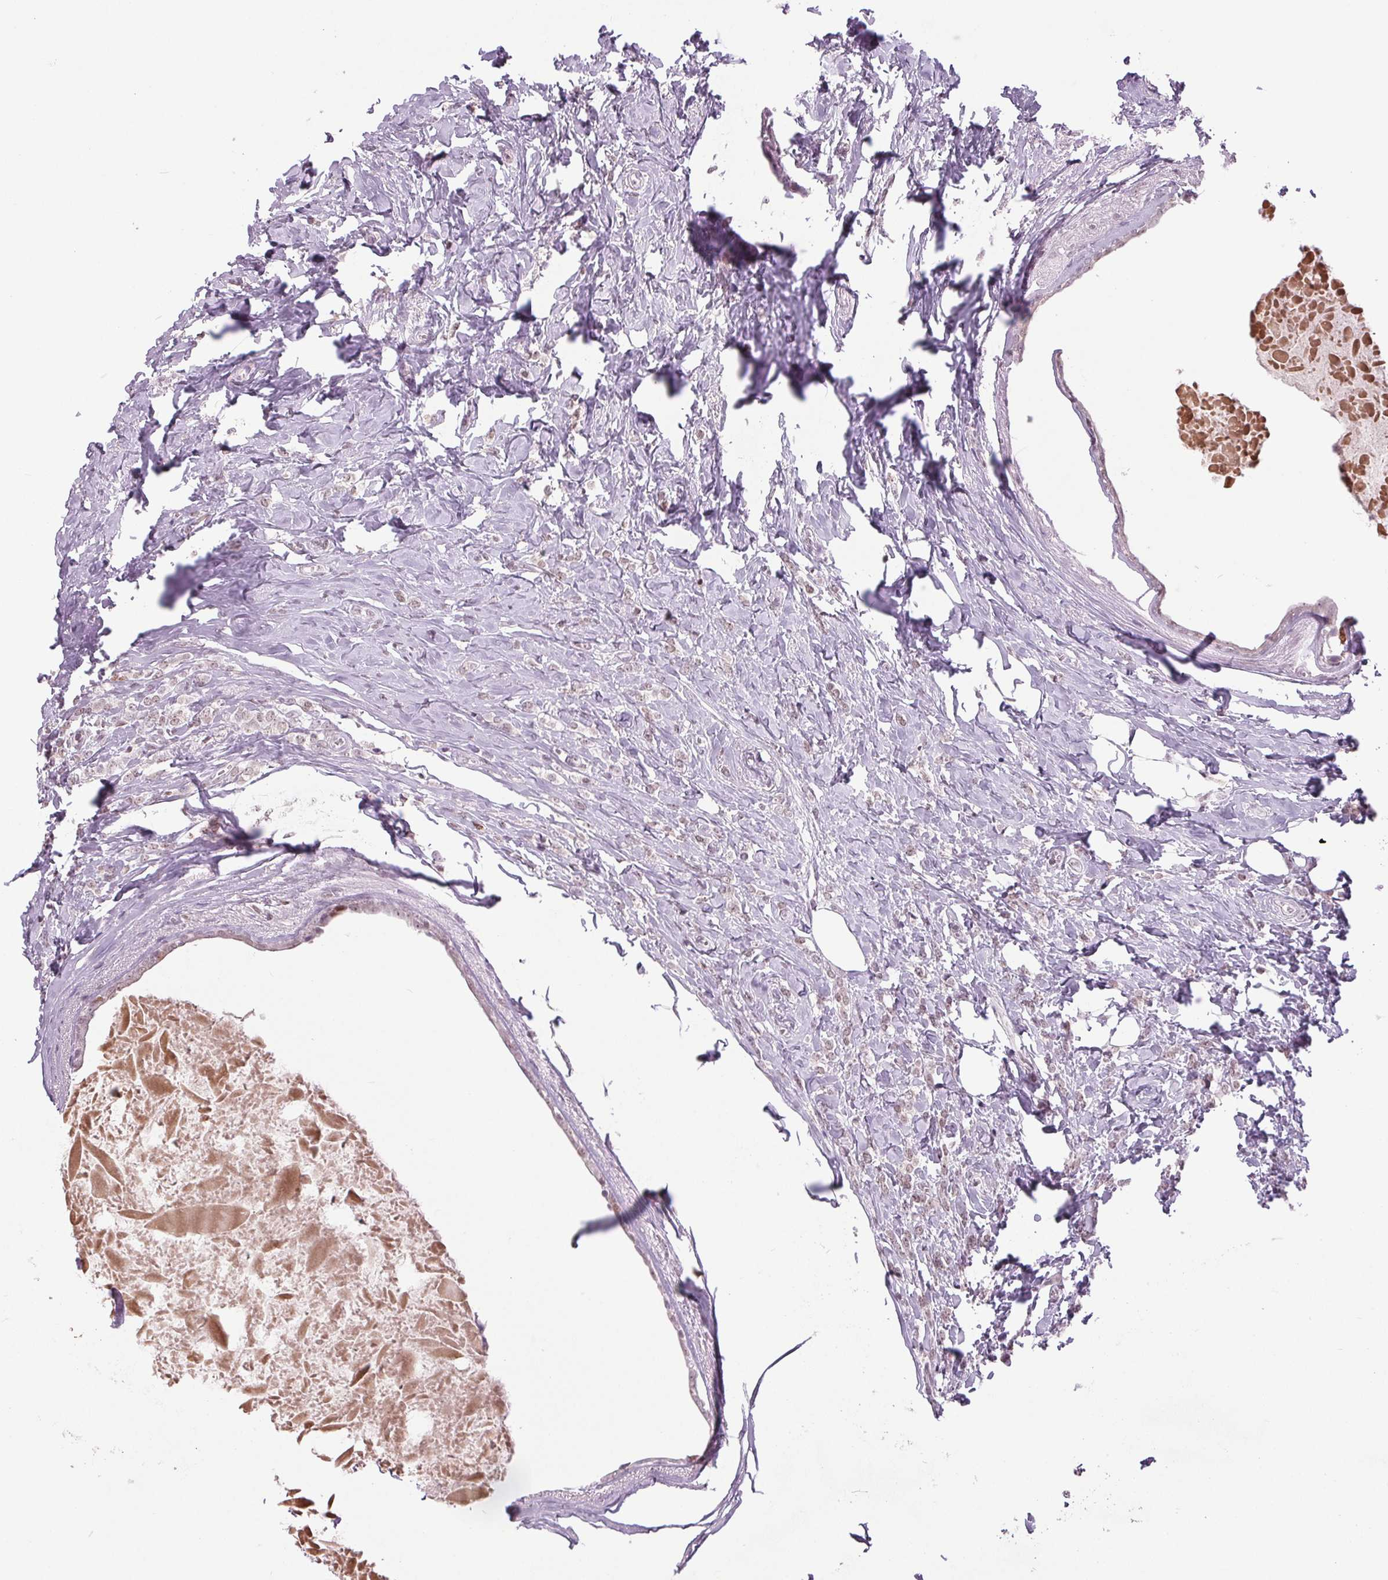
{"staining": {"intensity": "negative", "quantity": "none", "location": "none"}, "tissue": "breast cancer", "cell_type": "Tumor cells", "image_type": "cancer", "snomed": [{"axis": "morphology", "description": "Normal tissue, NOS"}, {"axis": "morphology", "description": "Duct carcinoma"}, {"axis": "topography", "description": "Breast"}], "caption": "The image reveals no significant positivity in tumor cells of breast cancer.", "gene": "SMIM6", "patient": {"sex": "female", "age": 77}}